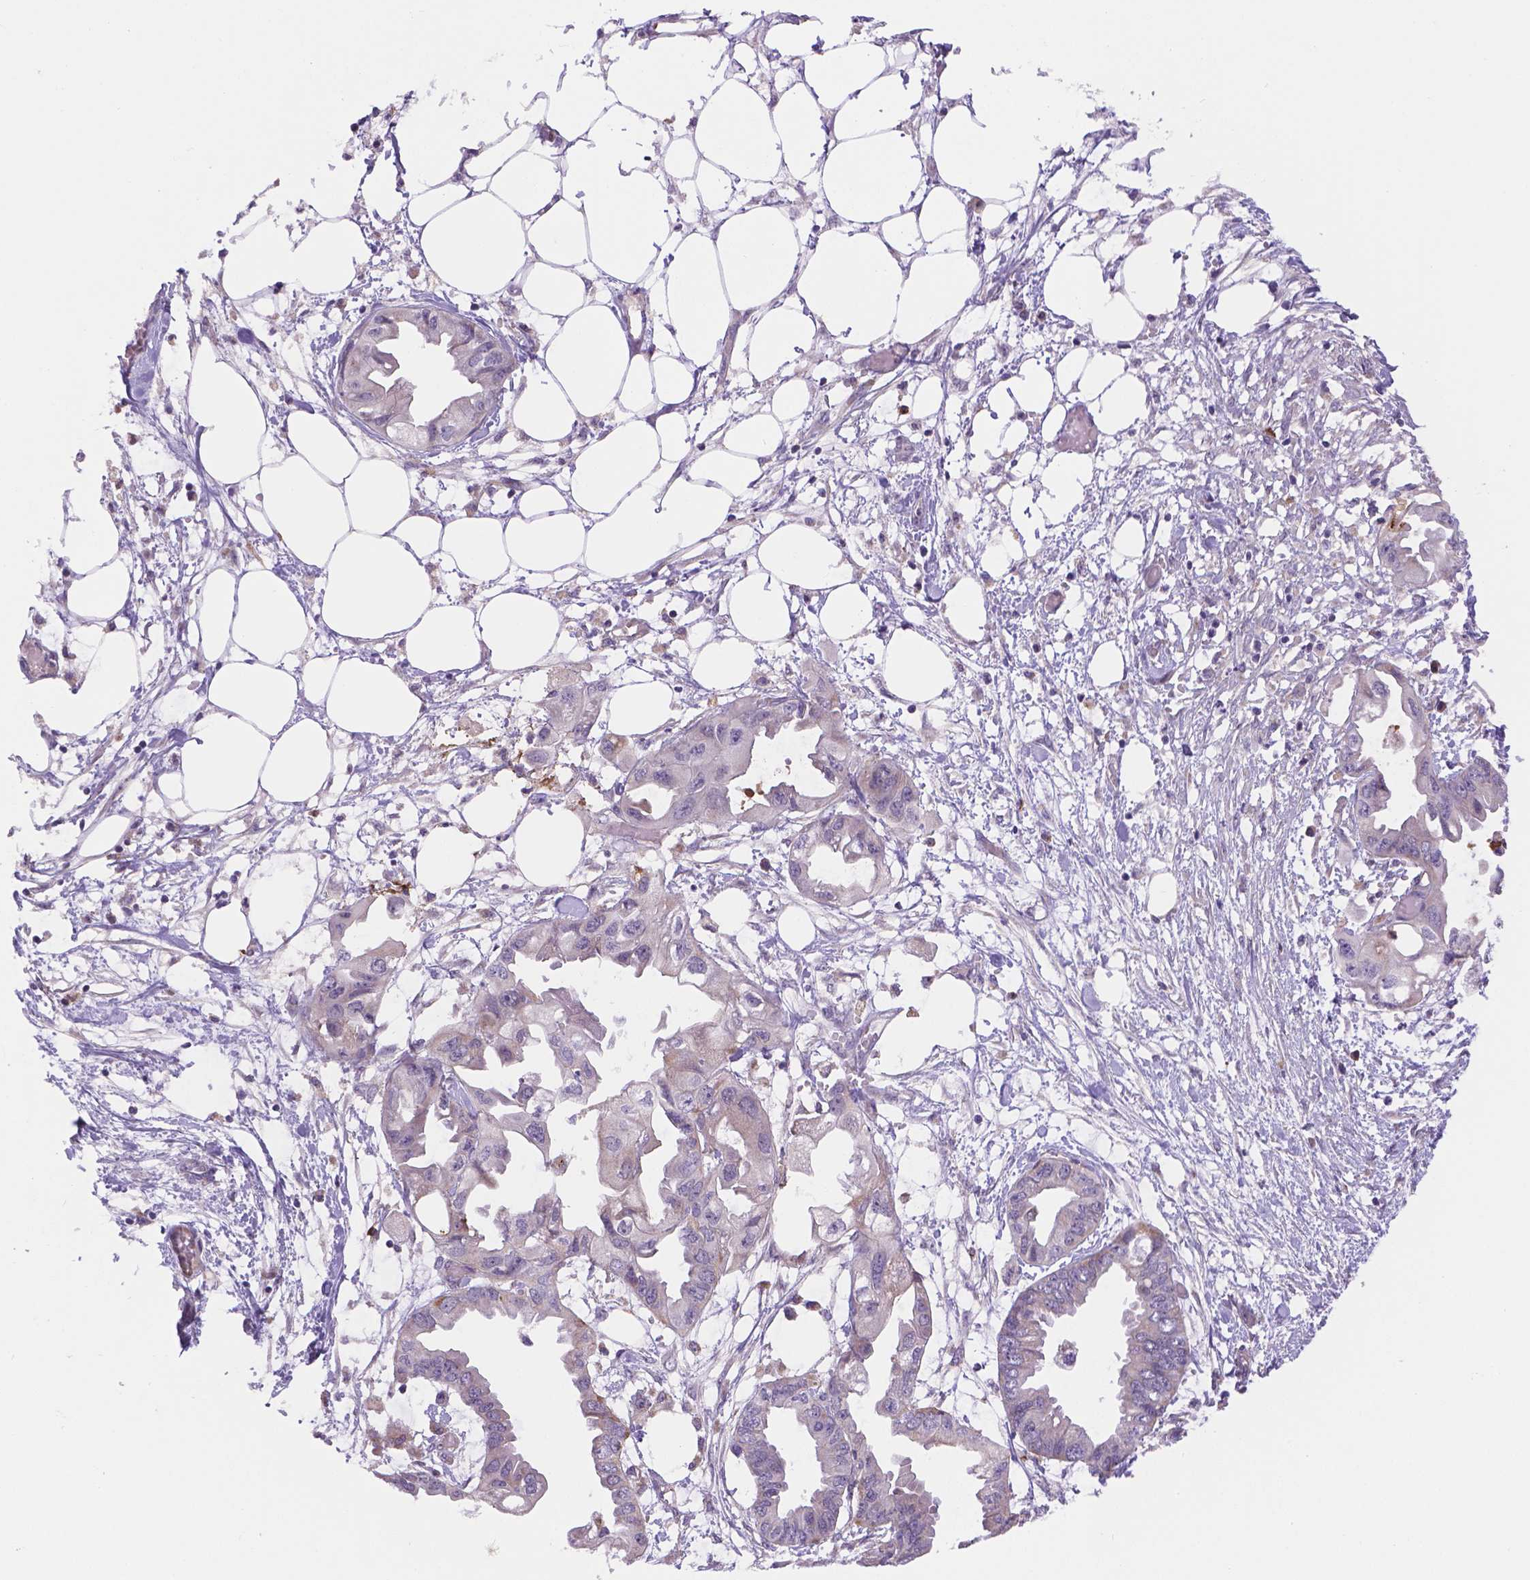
{"staining": {"intensity": "negative", "quantity": "none", "location": "none"}, "tissue": "endometrial cancer", "cell_type": "Tumor cells", "image_type": "cancer", "snomed": [{"axis": "morphology", "description": "Adenocarcinoma, NOS"}, {"axis": "morphology", "description": "Adenocarcinoma, metastatic, NOS"}, {"axis": "topography", "description": "Adipose tissue"}, {"axis": "topography", "description": "Endometrium"}], "caption": "Tumor cells are negative for protein expression in human endometrial cancer. (DAB (3,3'-diaminobenzidine) immunohistochemistry, high magnification).", "gene": "CYYR1", "patient": {"sex": "female", "age": 67}}